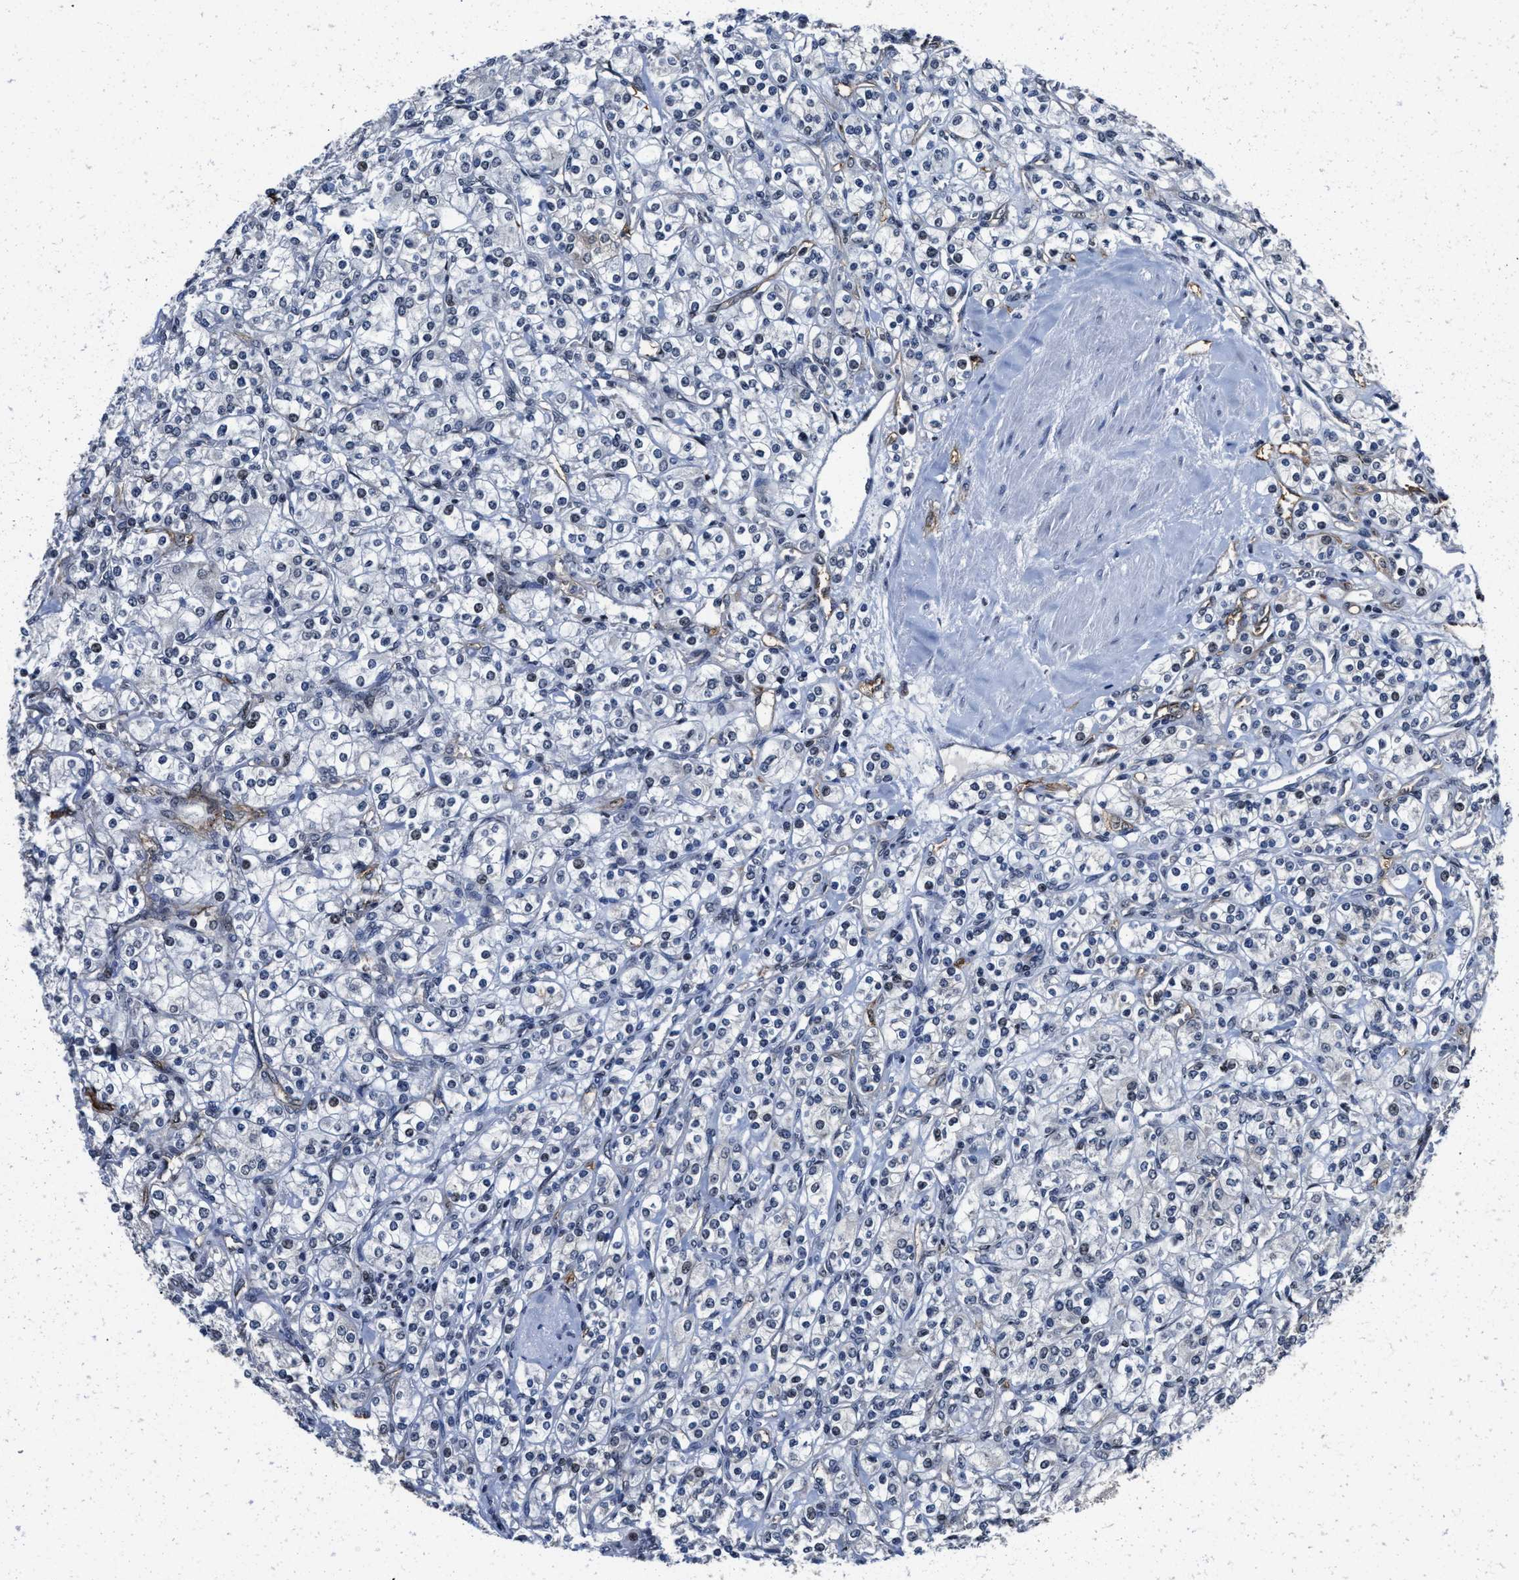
{"staining": {"intensity": "negative", "quantity": "none", "location": "none"}, "tissue": "renal cancer", "cell_type": "Tumor cells", "image_type": "cancer", "snomed": [{"axis": "morphology", "description": "Adenocarcinoma, NOS"}, {"axis": "topography", "description": "Kidney"}], "caption": "A photomicrograph of renal cancer (adenocarcinoma) stained for a protein displays no brown staining in tumor cells.", "gene": "MARCKSL1", "patient": {"sex": "male", "age": 77}}